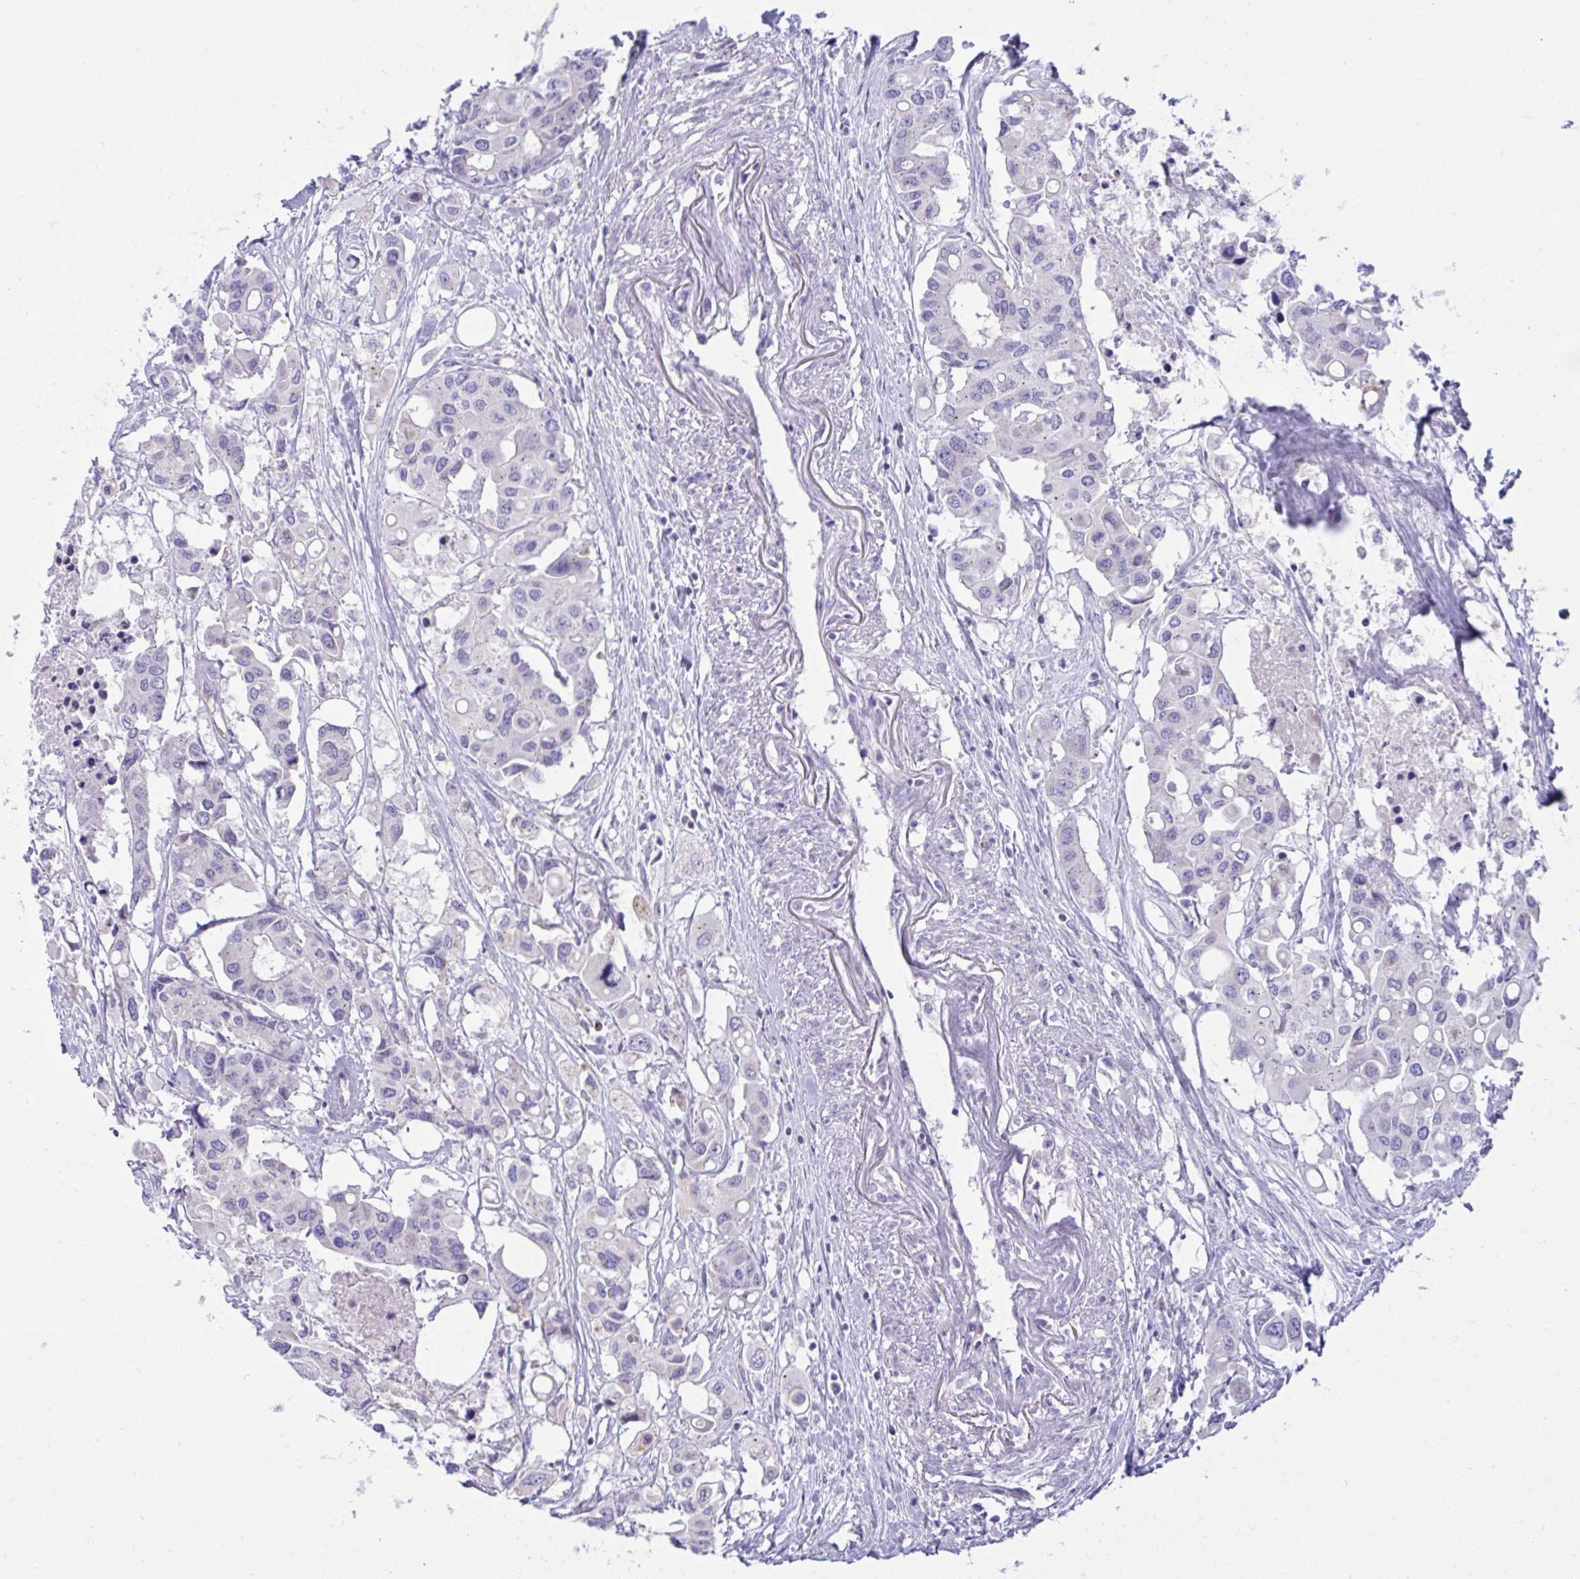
{"staining": {"intensity": "negative", "quantity": "none", "location": "none"}, "tissue": "colorectal cancer", "cell_type": "Tumor cells", "image_type": "cancer", "snomed": [{"axis": "morphology", "description": "Adenocarcinoma, NOS"}, {"axis": "topography", "description": "Colon"}], "caption": "Immunohistochemistry (IHC) histopathology image of neoplastic tissue: adenocarcinoma (colorectal) stained with DAB displays no significant protein expression in tumor cells.", "gene": "PLA2G12B", "patient": {"sex": "male", "age": 77}}